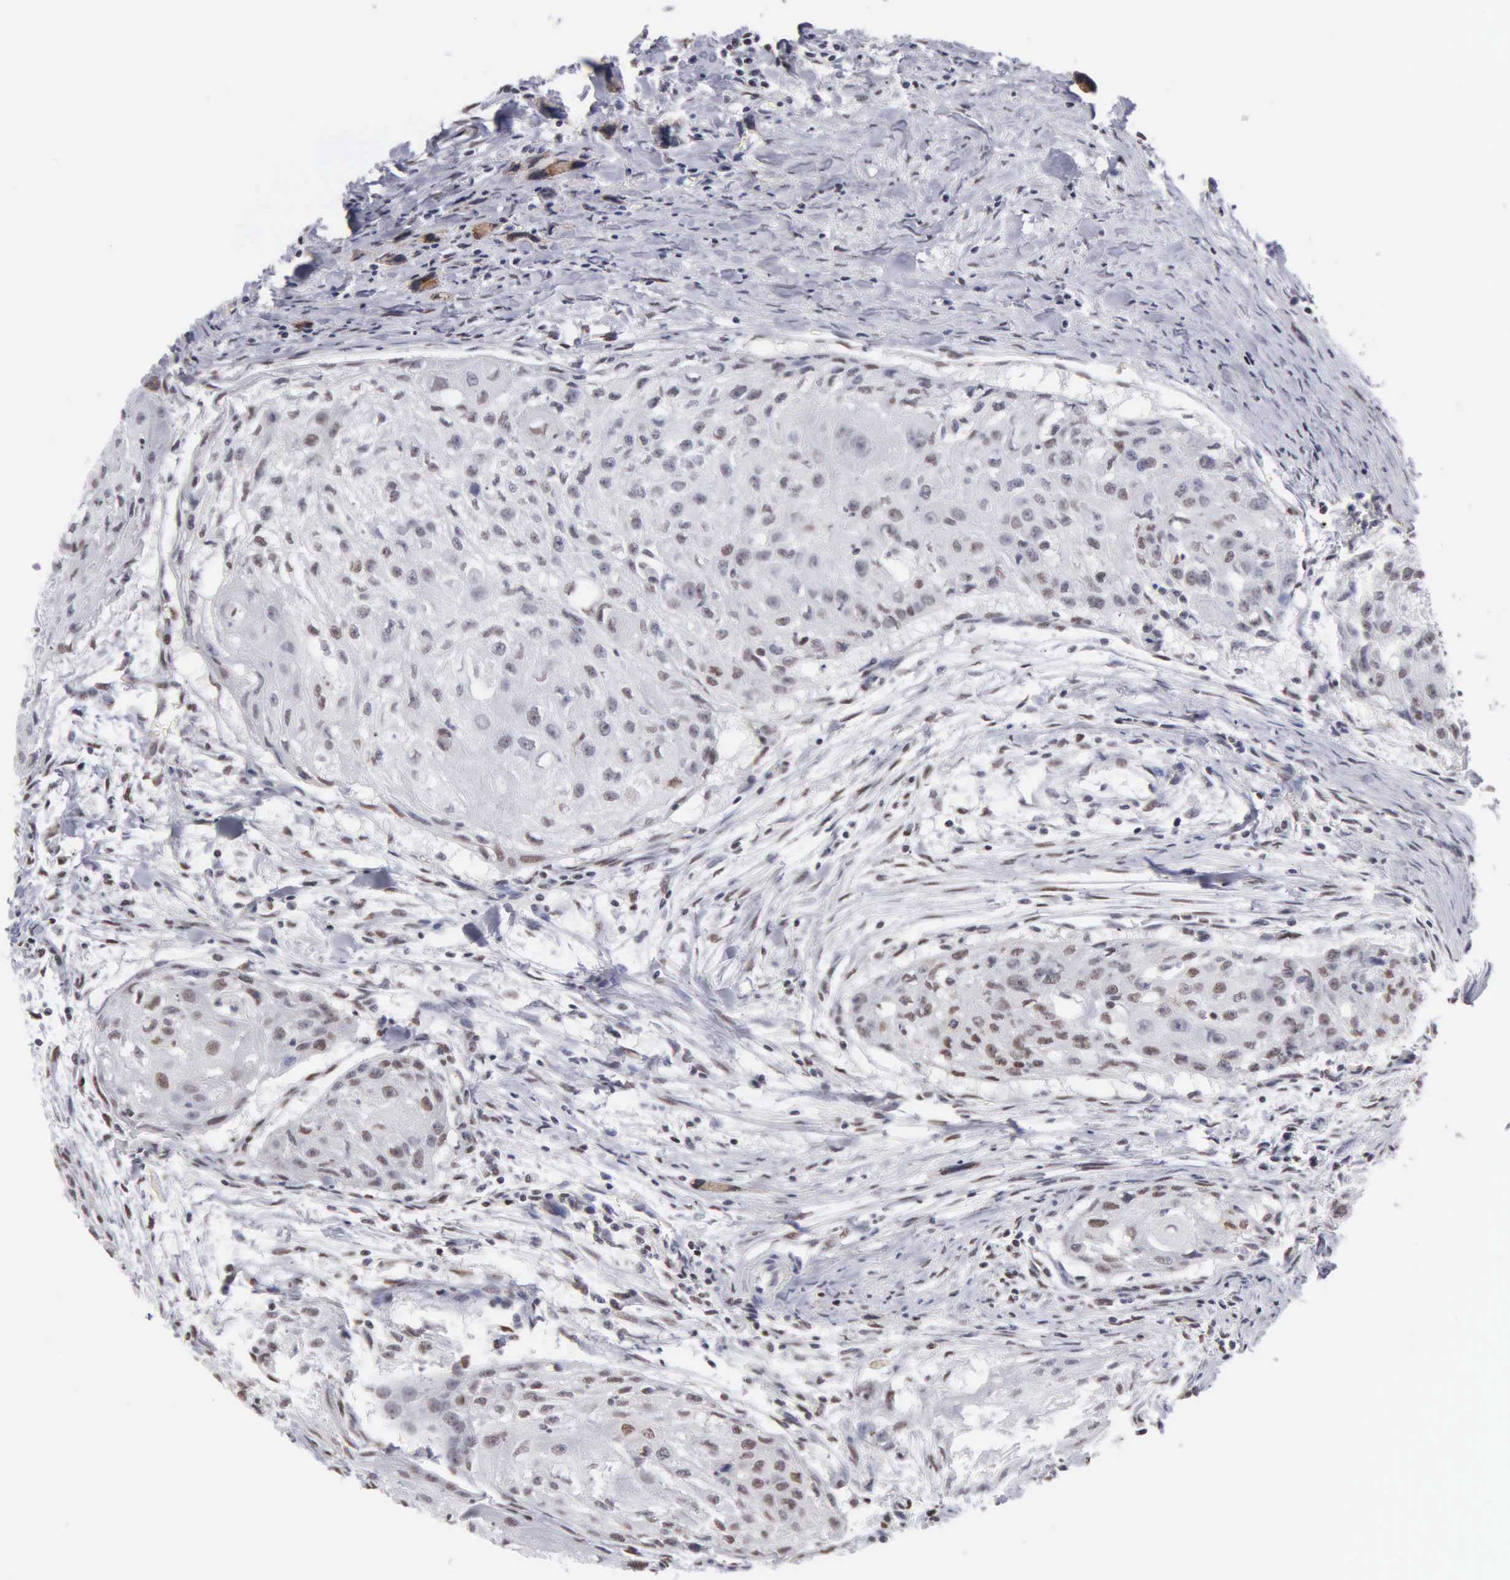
{"staining": {"intensity": "moderate", "quantity": ">75%", "location": "nuclear"}, "tissue": "head and neck cancer", "cell_type": "Tumor cells", "image_type": "cancer", "snomed": [{"axis": "morphology", "description": "Squamous cell carcinoma, NOS"}, {"axis": "topography", "description": "Head-Neck"}], "caption": "Approximately >75% of tumor cells in head and neck cancer display moderate nuclear protein expression as visualized by brown immunohistochemical staining.", "gene": "CCNG1", "patient": {"sex": "male", "age": 64}}